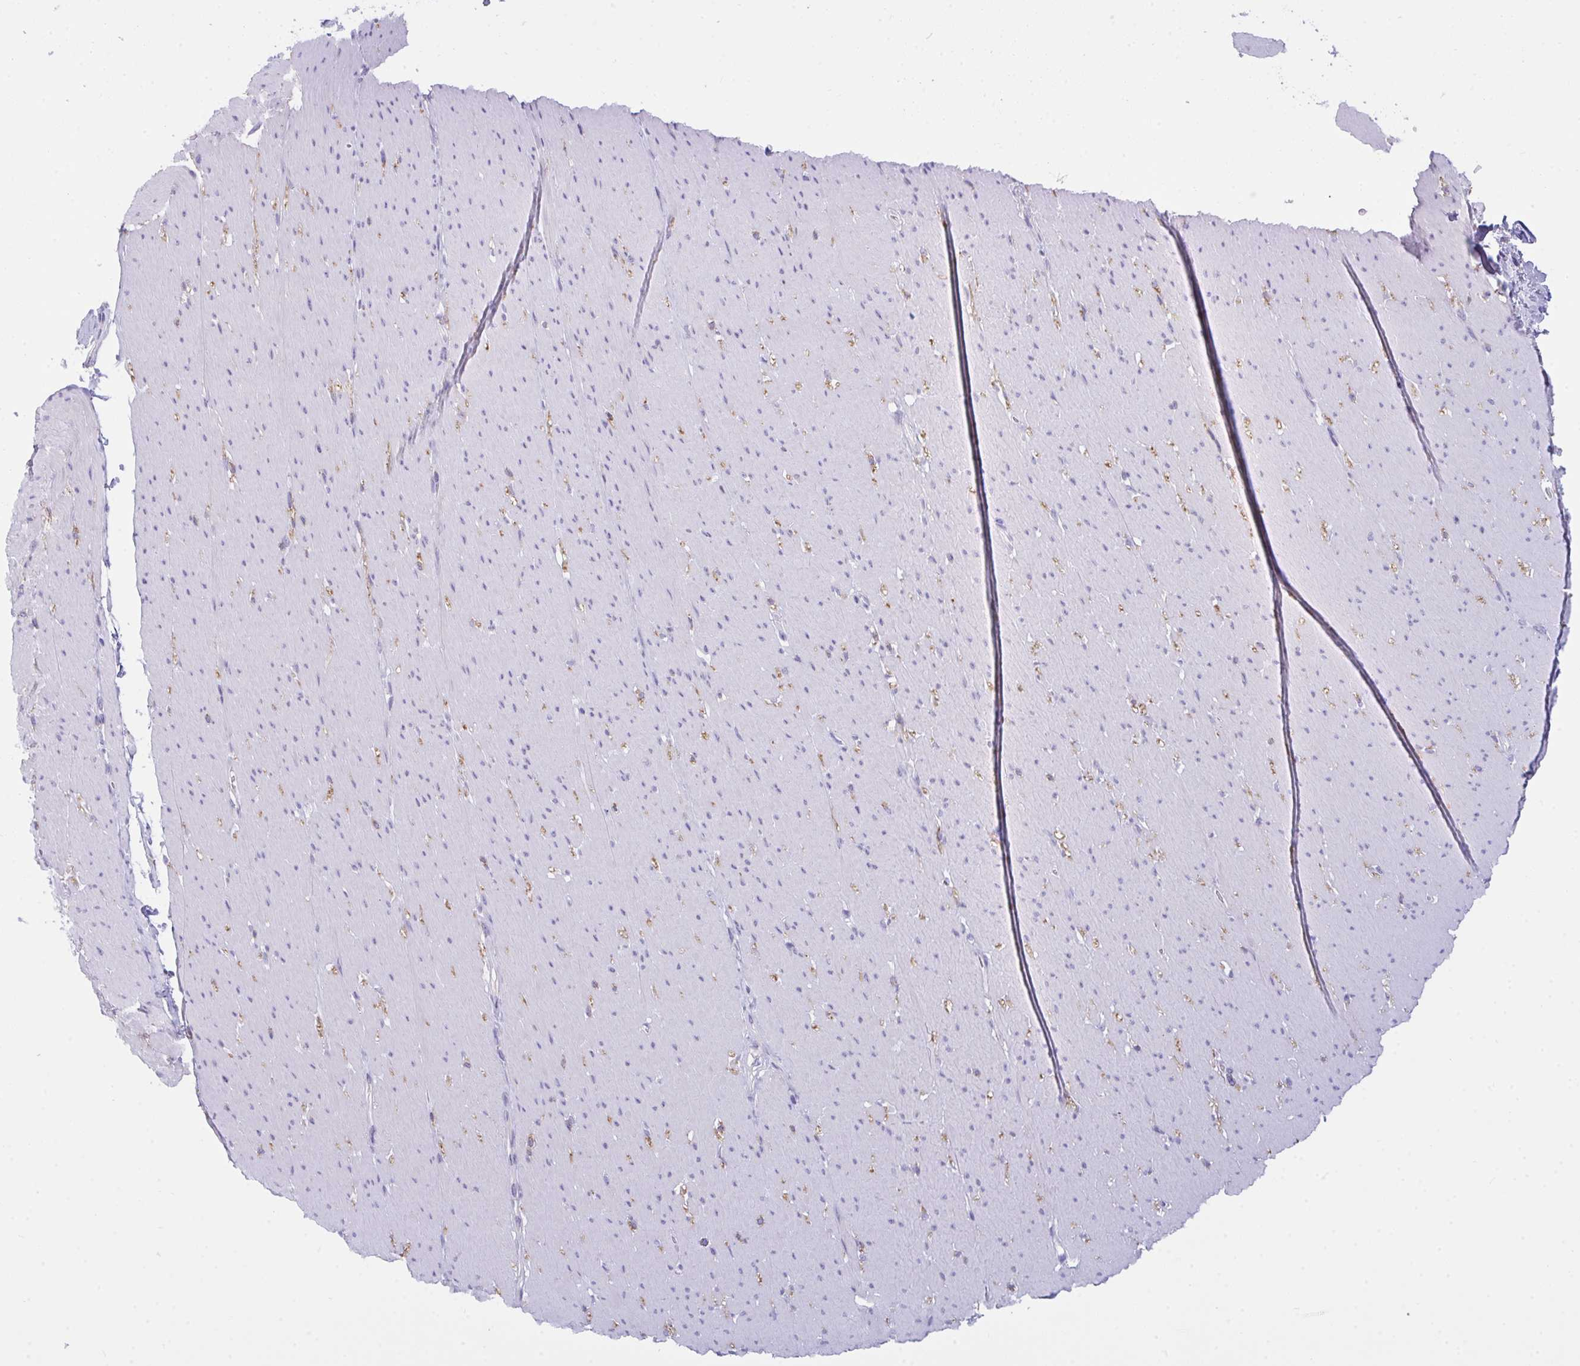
{"staining": {"intensity": "negative", "quantity": "none", "location": "none"}, "tissue": "smooth muscle", "cell_type": "Smooth muscle cells", "image_type": "normal", "snomed": [{"axis": "morphology", "description": "Normal tissue, NOS"}, {"axis": "topography", "description": "Smooth muscle"}, {"axis": "topography", "description": "Rectum"}], "caption": "An image of human smooth muscle is negative for staining in smooth muscle cells. (DAB immunohistochemistry (IHC) with hematoxylin counter stain).", "gene": "SEMA6B", "patient": {"sex": "male", "age": 53}}